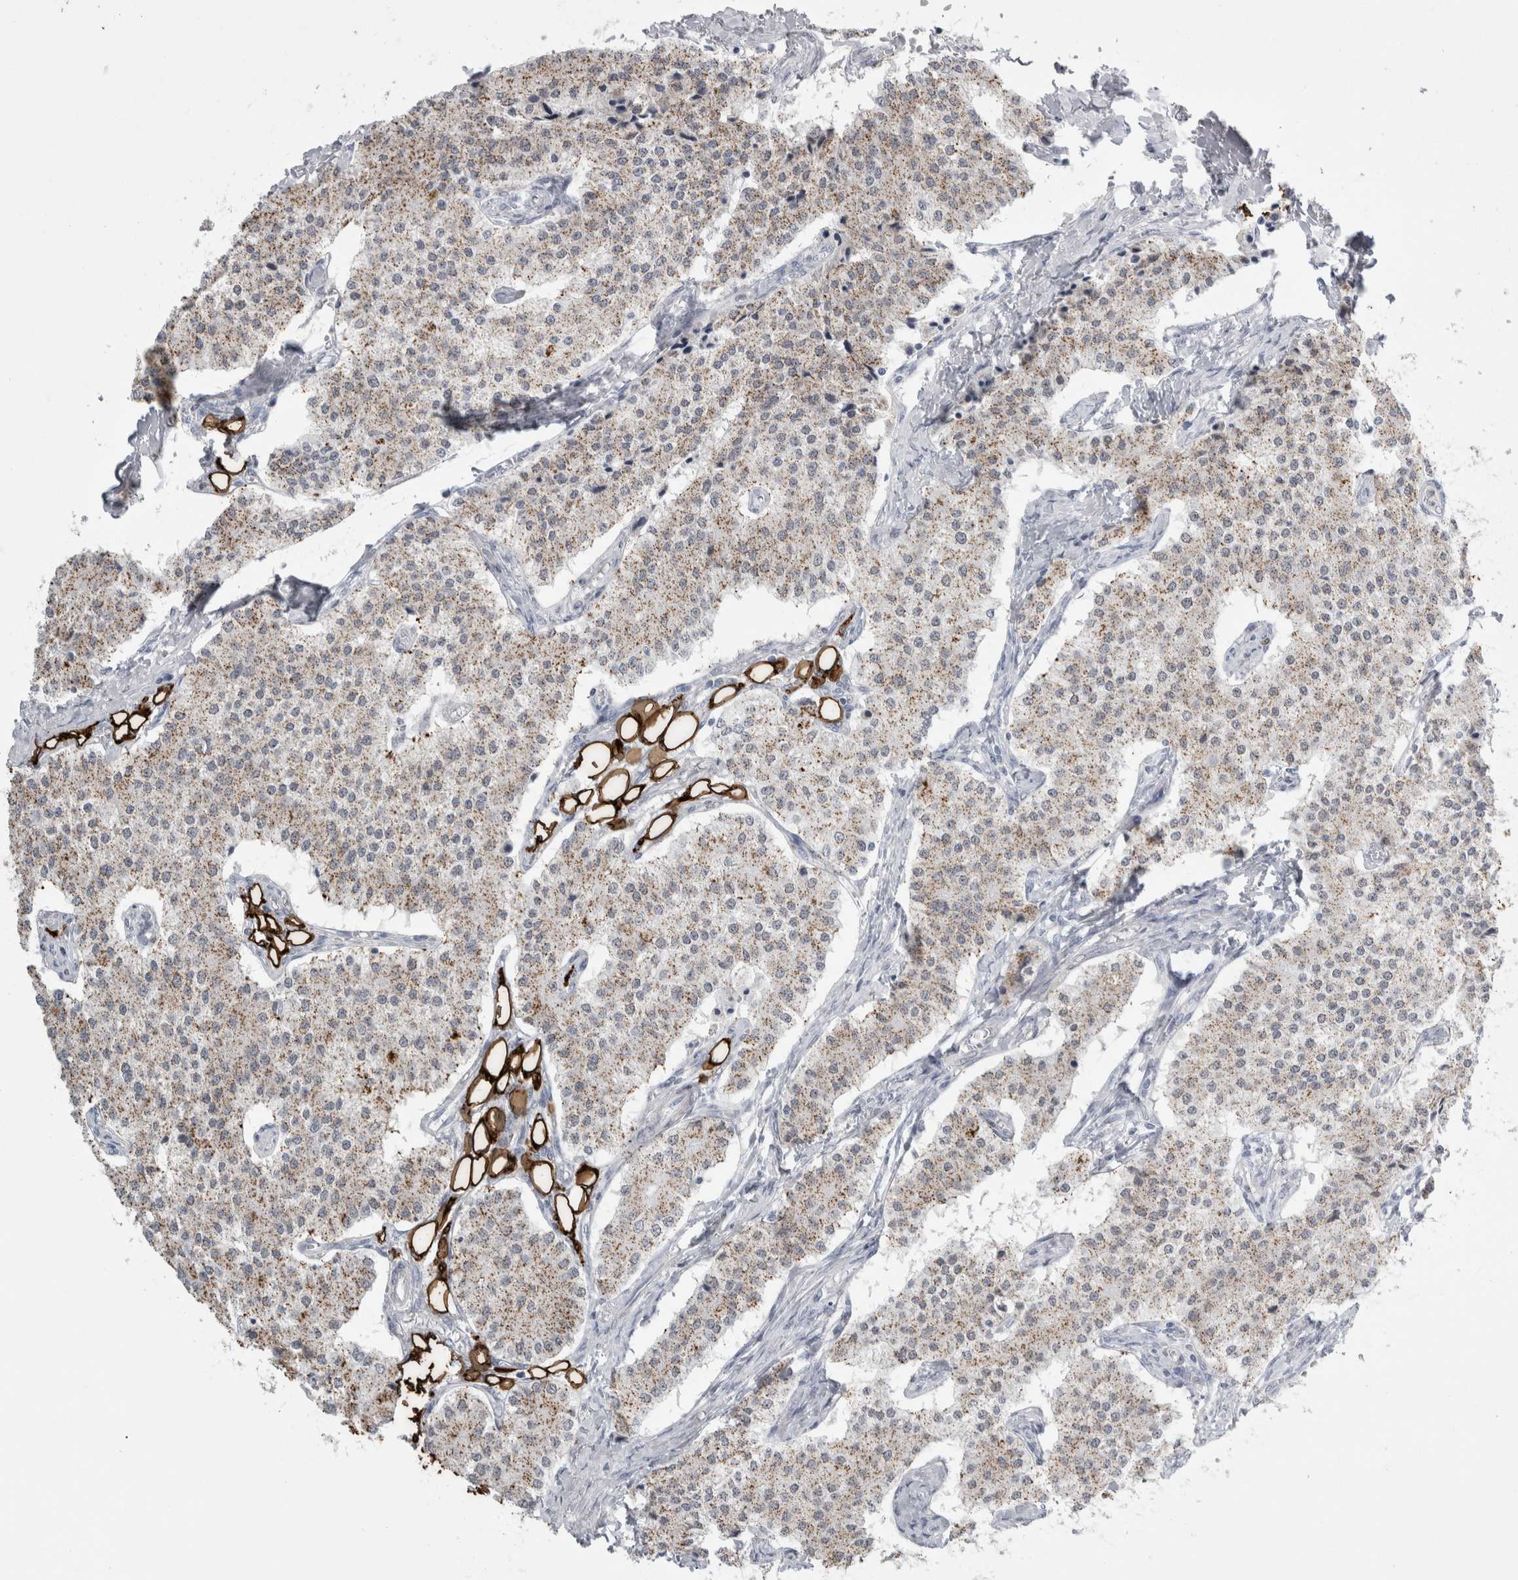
{"staining": {"intensity": "moderate", "quantity": ">75%", "location": "cytoplasmic/membranous"}, "tissue": "carcinoid", "cell_type": "Tumor cells", "image_type": "cancer", "snomed": [{"axis": "morphology", "description": "Carcinoid, malignant, NOS"}, {"axis": "topography", "description": "Colon"}], "caption": "IHC histopathology image of neoplastic tissue: carcinoid (malignant) stained using immunohistochemistry (IHC) exhibits medium levels of moderate protein expression localized specifically in the cytoplasmic/membranous of tumor cells, appearing as a cytoplasmic/membranous brown color.", "gene": "PLIN1", "patient": {"sex": "female", "age": 52}}